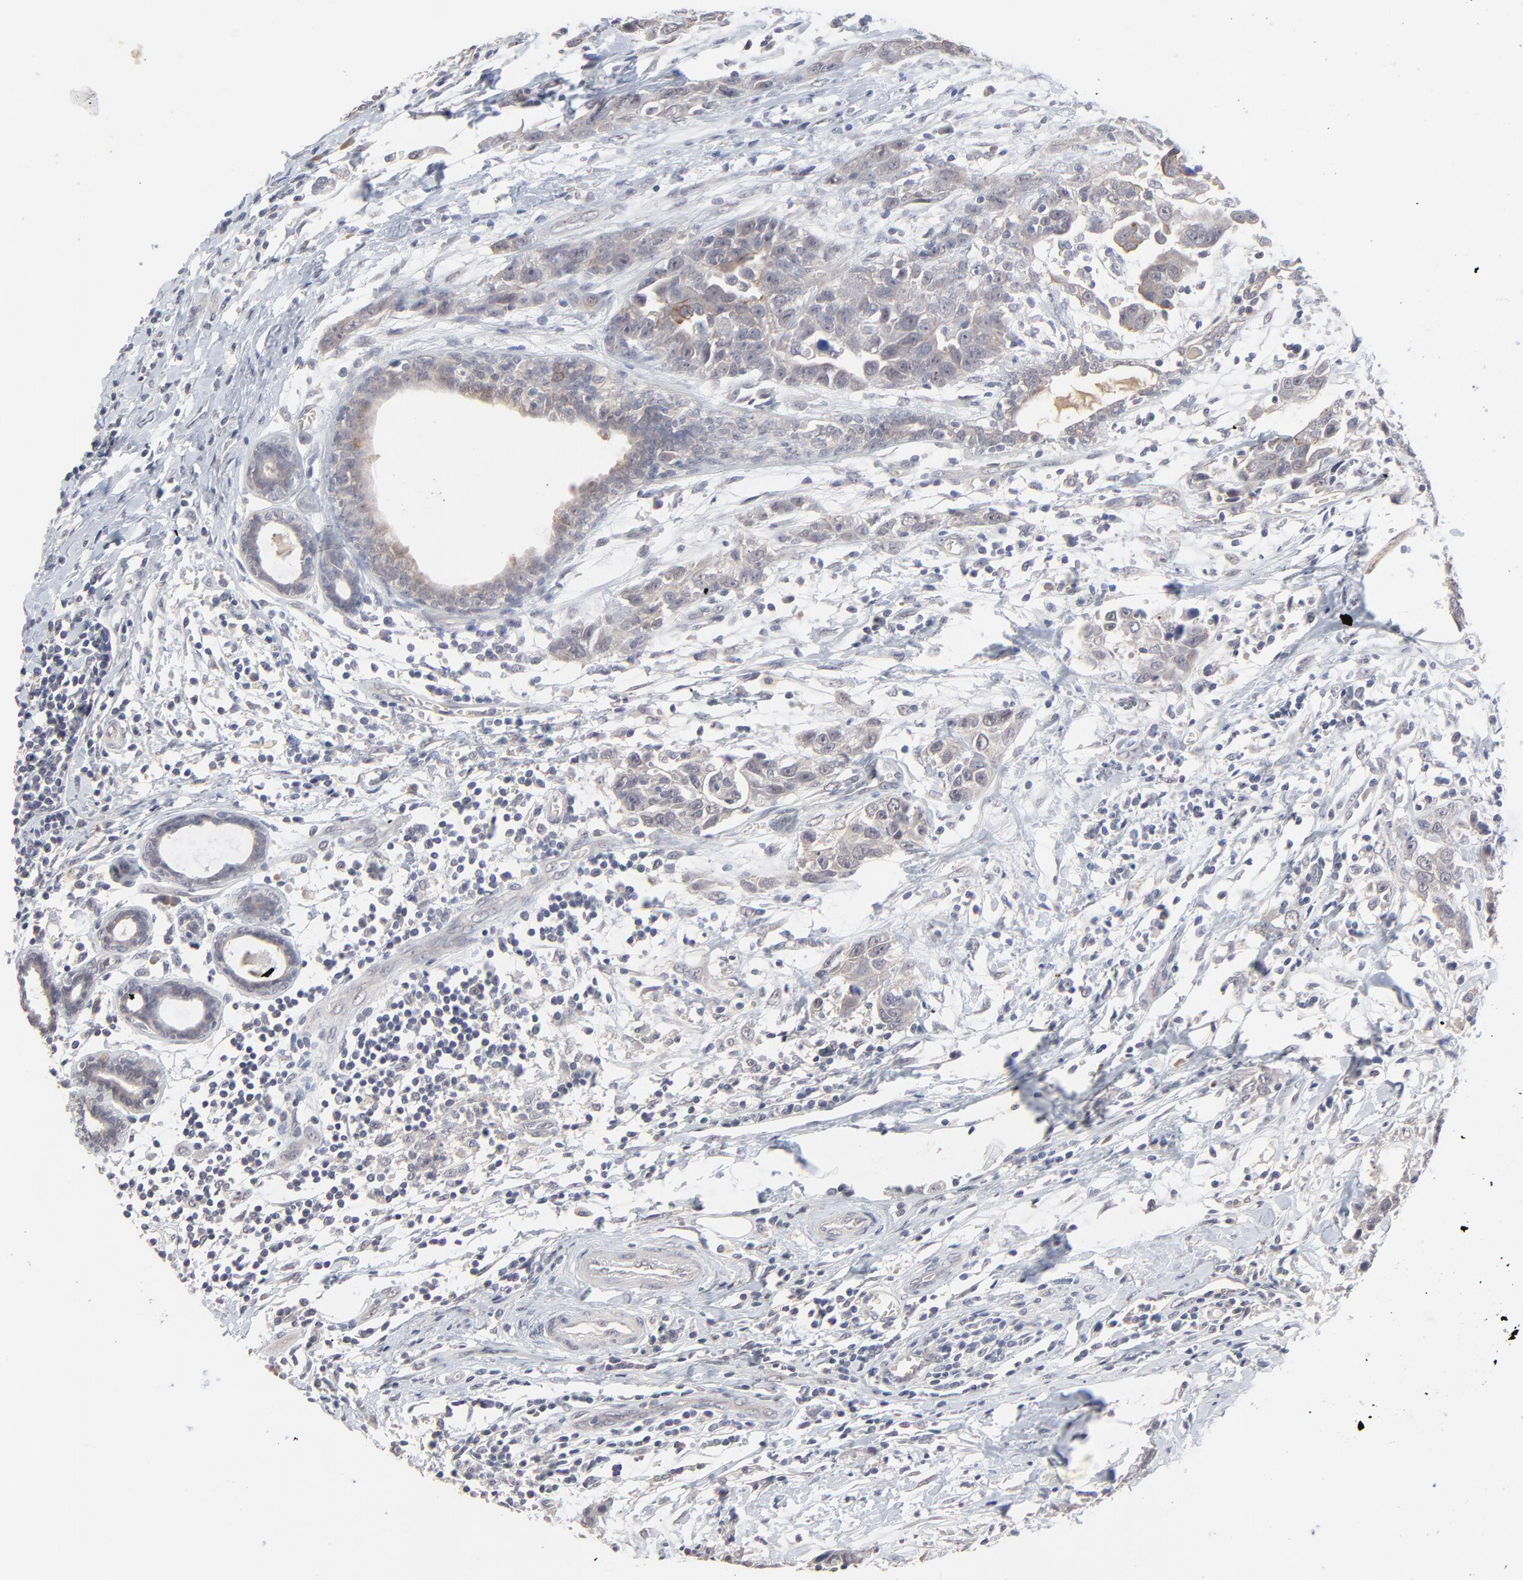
{"staining": {"intensity": "weak", "quantity": ">75%", "location": "cytoplasmic/membranous"}, "tissue": "breast cancer", "cell_type": "Tumor cells", "image_type": "cancer", "snomed": [{"axis": "morphology", "description": "Duct carcinoma"}, {"axis": "topography", "description": "Breast"}], "caption": "Brown immunohistochemical staining in invasive ductal carcinoma (breast) displays weak cytoplasmic/membranous expression in about >75% of tumor cells.", "gene": "FAM199X", "patient": {"sex": "female", "age": 50}}